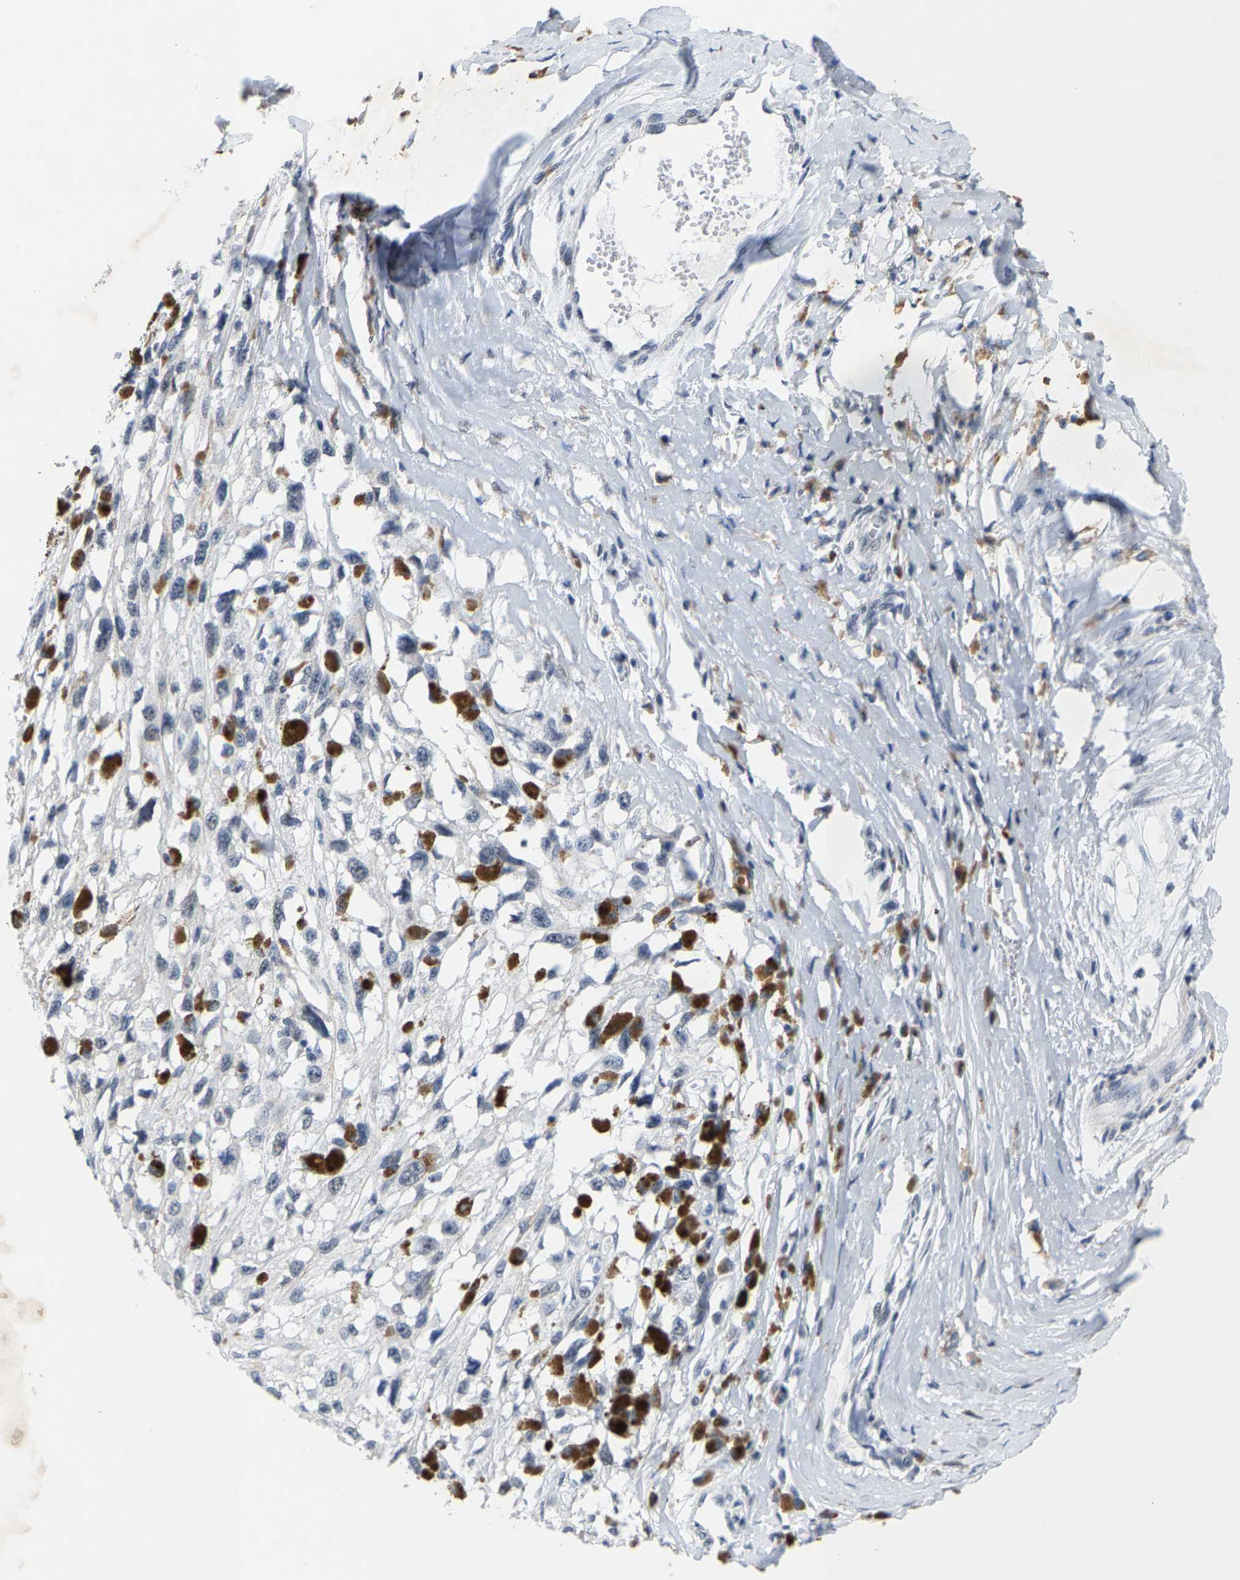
{"staining": {"intensity": "negative", "quantity": "none", "location": "none"}, "tissue": "melanoma", "cell_type": "Tumor cells", "image_type": "cancer", "snomed": [{"axis": "morphology", "description": "Malignant melanoma, Metastatic site"}, {"axis": "topography", "description": "Lymph node"}], "caption": "Immunohistochemistry (IHC) of human melanoma reveals no expression in tumor cells.", "gene": "SETD1B", "patient": {"sex": "male", "age": 59}}